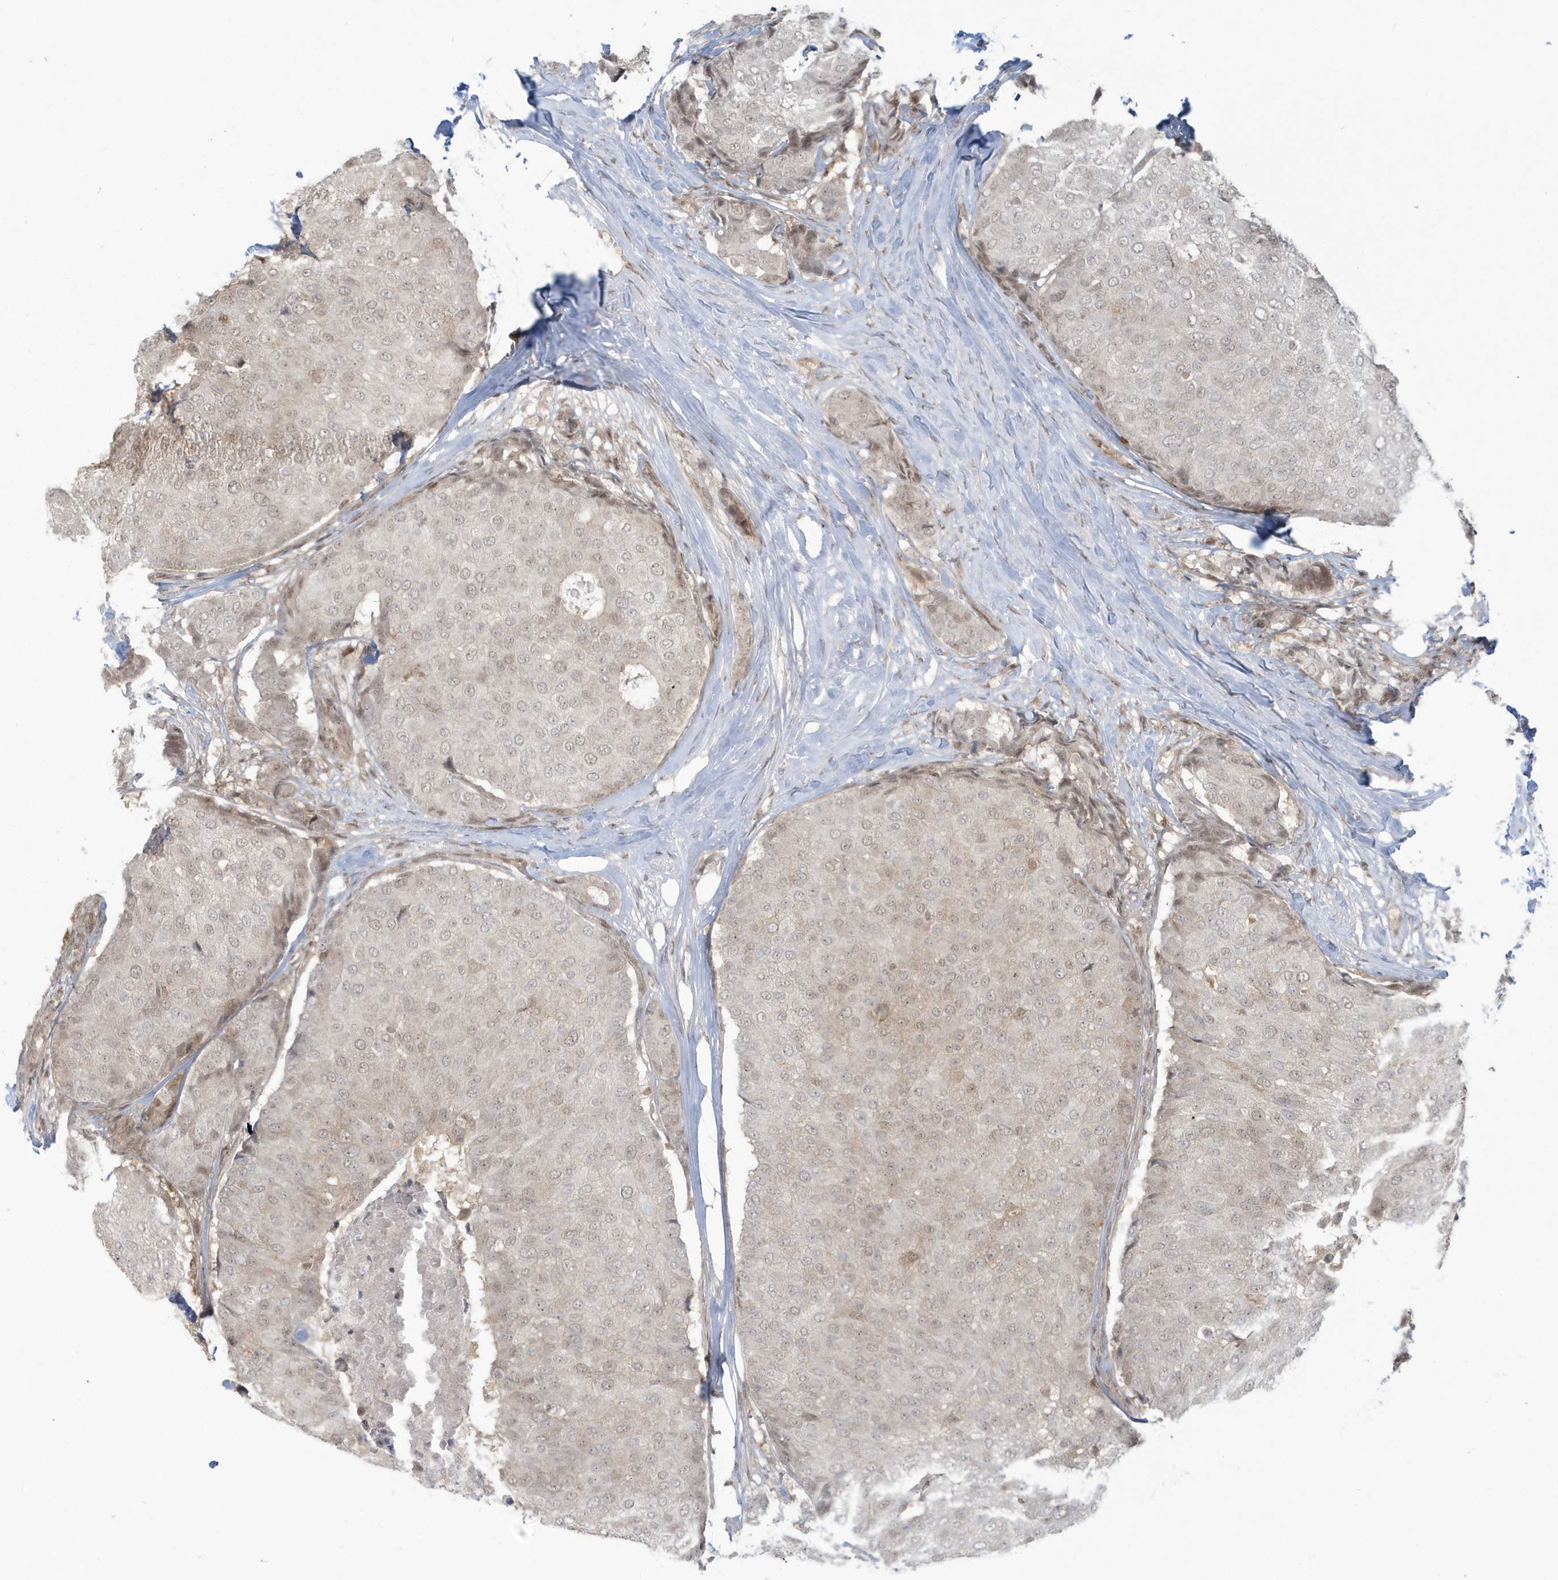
{"staining": {"intensity": "weak", "quantity": ">75%", "location": "nuclear"}, "tissue": "breast cancer", "cell_type": "Tumor cells", "image_type": "cancer", "snomed": [{"axis": "morphology", "description": "Duct carcinoma"}, {"axis": "topography", "description": "Breast"}], "caption": "Brown immunohistochemical staining in infiltrating ductal carcinoma (breast) demonstrates weak nuclear expression in approximately >75% of tumor cells. The staining is performed using DAB brown chromogen to label protein expression. The nuclei are counter-stained blue using hematoxylin.", "gene": "C1orf52", "patient": {"sex": "female", "age": 75}}